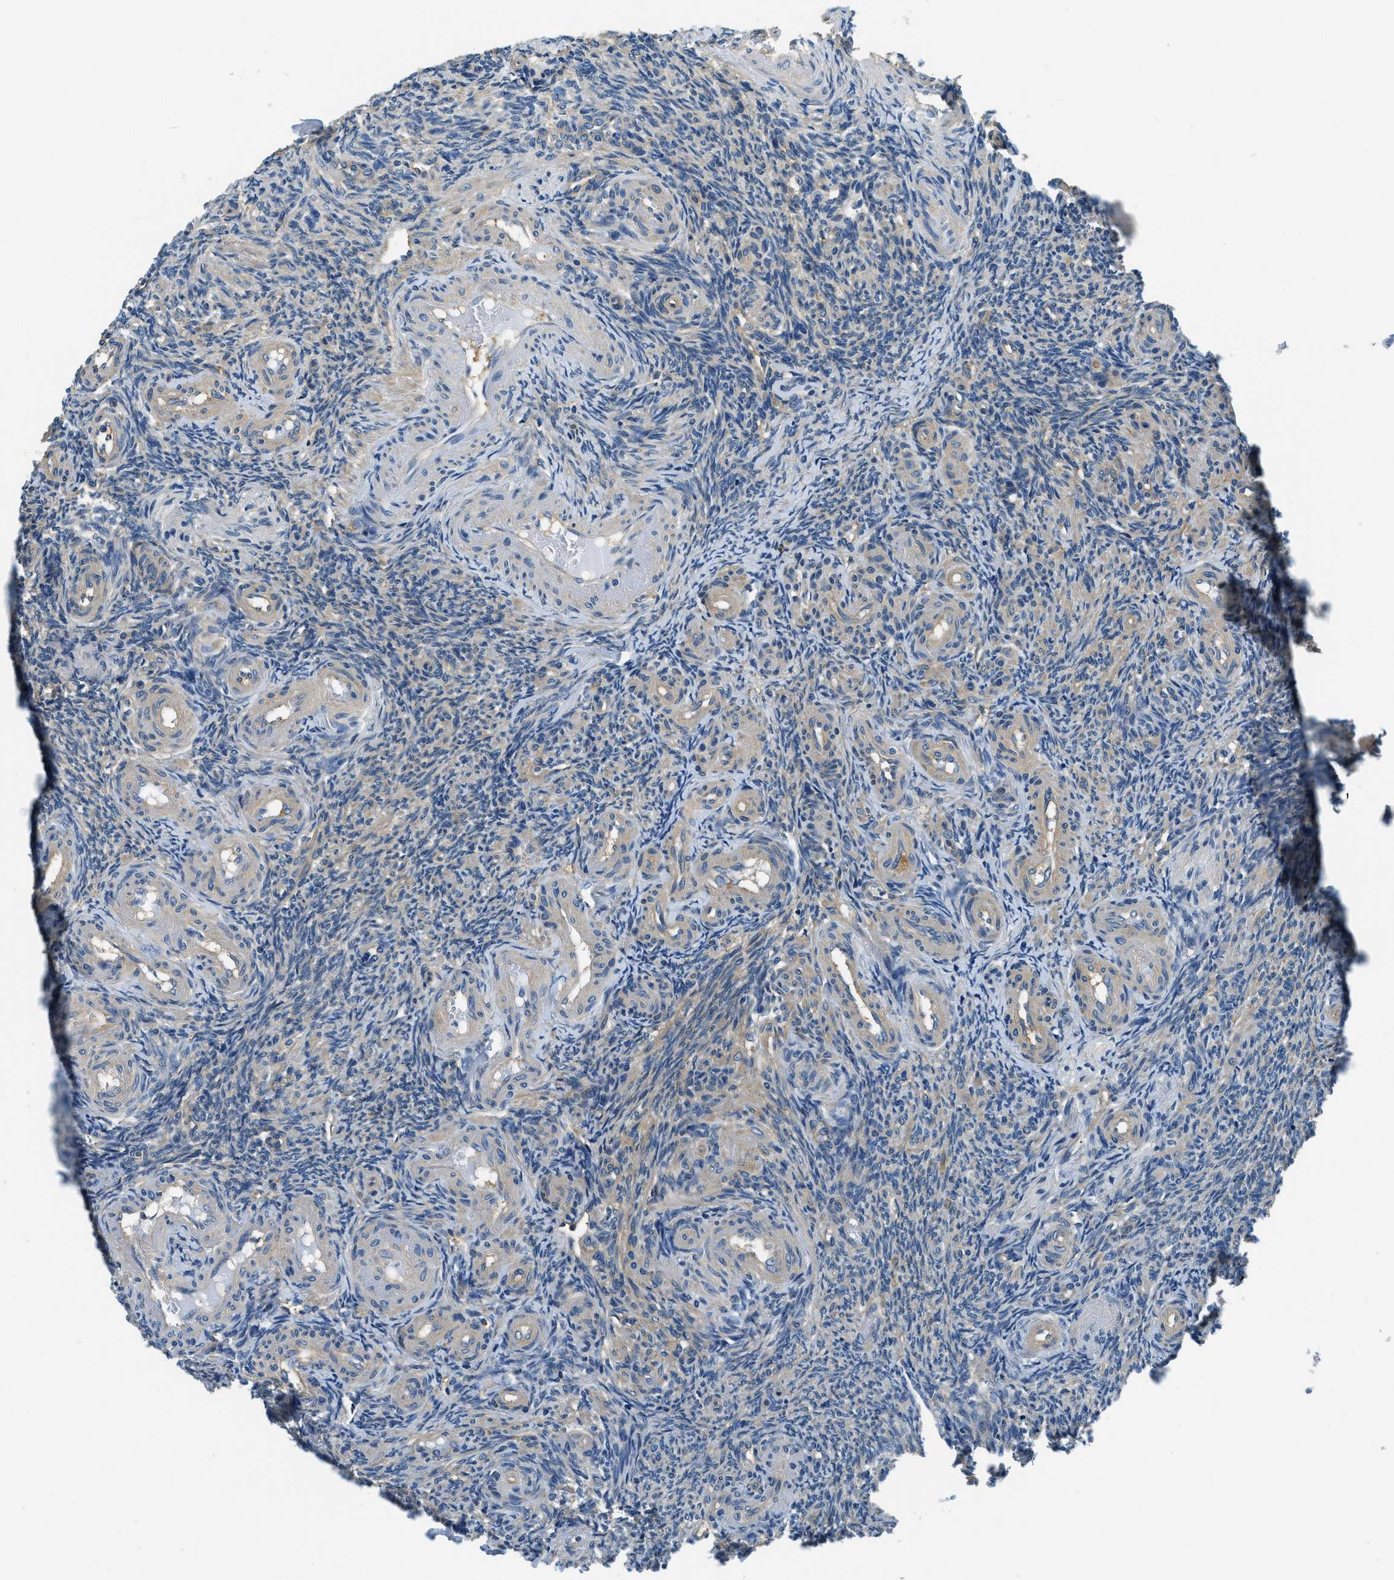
{"staining": {"intensity": "weak", "quantity": "<25%", "location": "cytoplasmic/membranous"}, "tissue": "ovary", "cell_type": "Ovarian stroma cells", "image_type": "normal", "snomed": [{"axis": "morphology", "description": "Normal tissue, NOS"}, {"axis": "topography", "description": "Ovary"}], "caption": "This is an immunohistochemistry (IHC) image of normal human ovary. There is no expression in ovarian stroma cells.", "gene": "TWF1", "patient": {"sex": "female", "age": 41}}